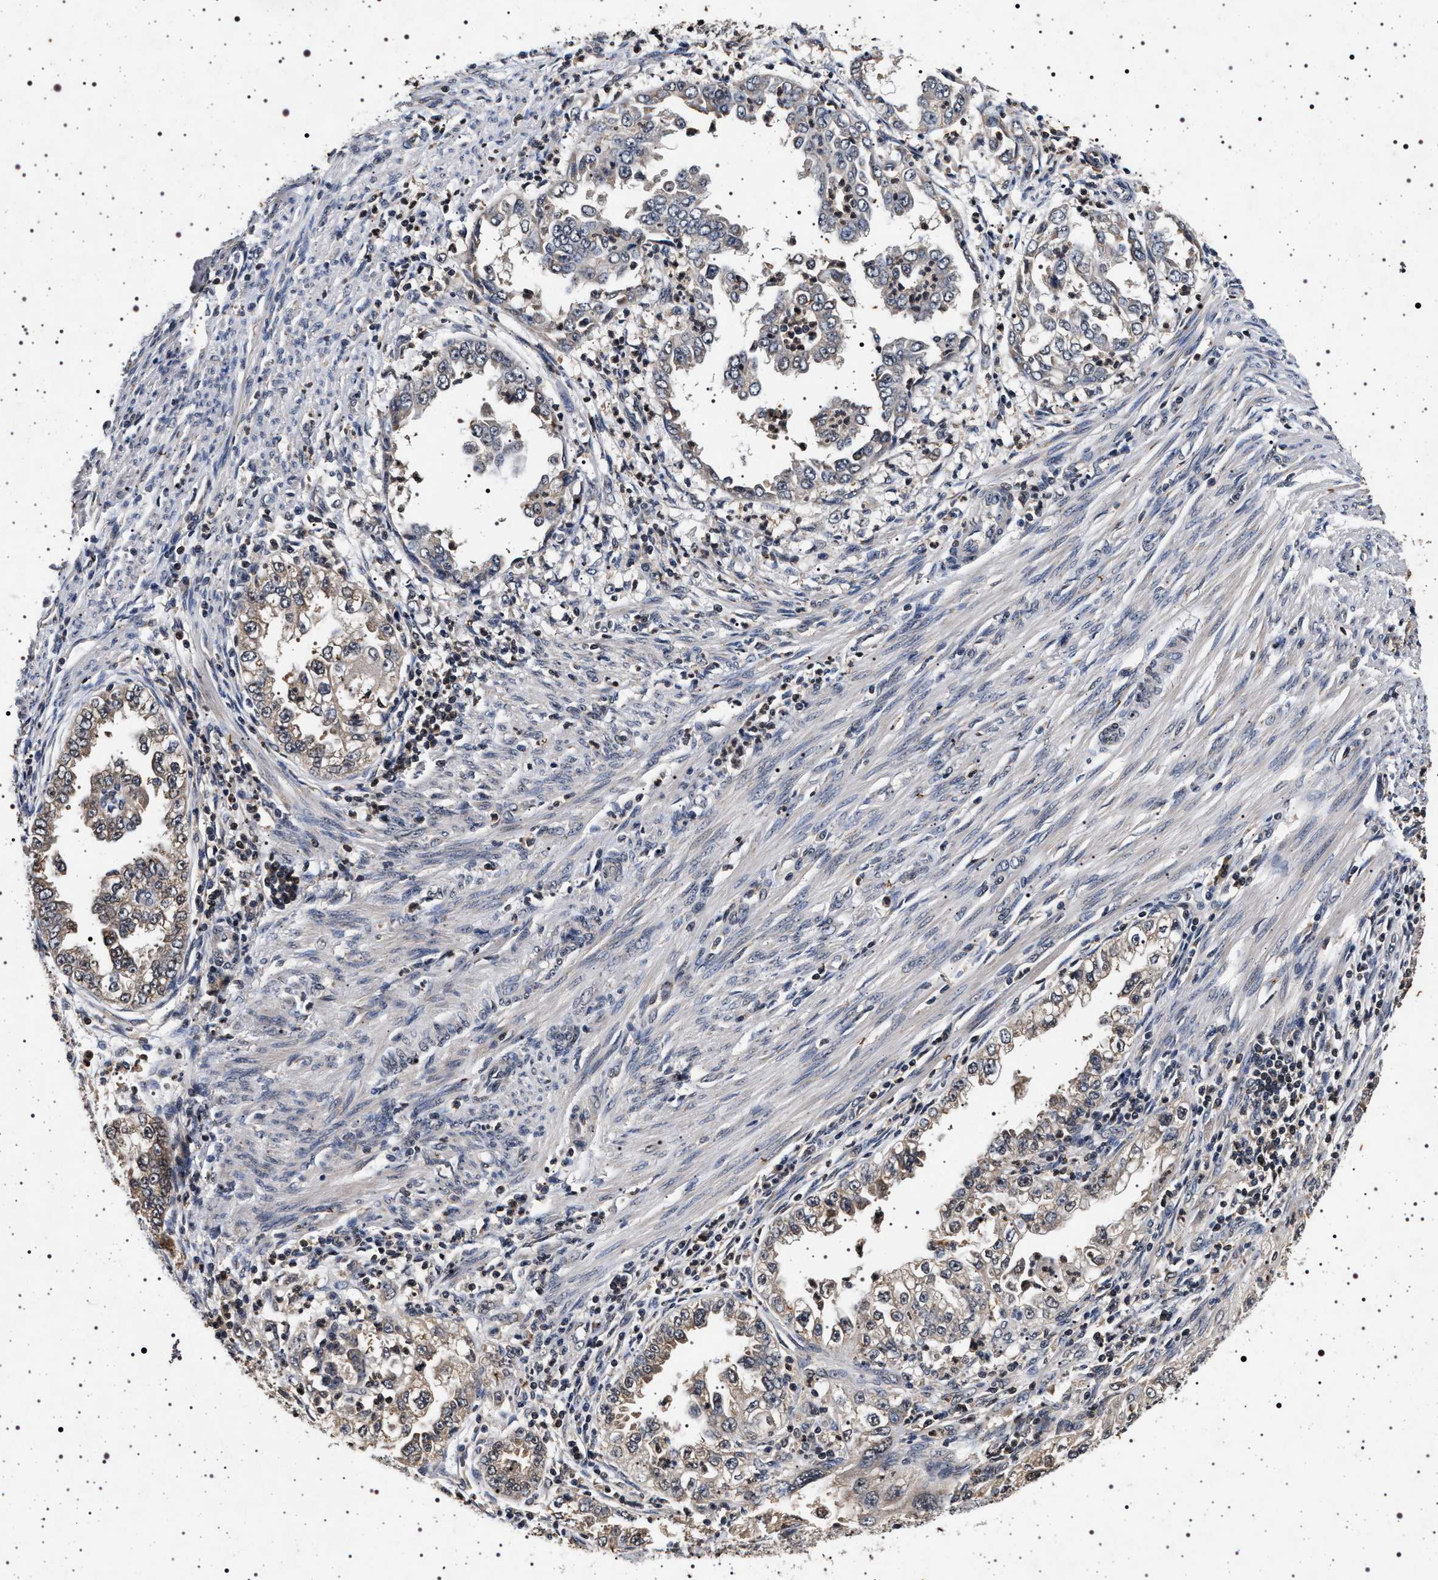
{"staining": {"intensity": "weak", "quantity": "<25%", "location": "cytoplasmic/membranous"}, "tissue": "endometrial cancer", "cell_type": "Tumor cells", "image_type": "cancer", "snomed": [{"axis": "morphology", "description": "Adenocarcinoma, NOS"}, {"axis": "topography", "description": "Endometrium"}], "caption": "Photomicrograph shows no protein expression in tumor cells of endometrial adenocarcinoma tissue.", "gene": "CDKN1B", "patient": {"sex": "female", "age": 85}}